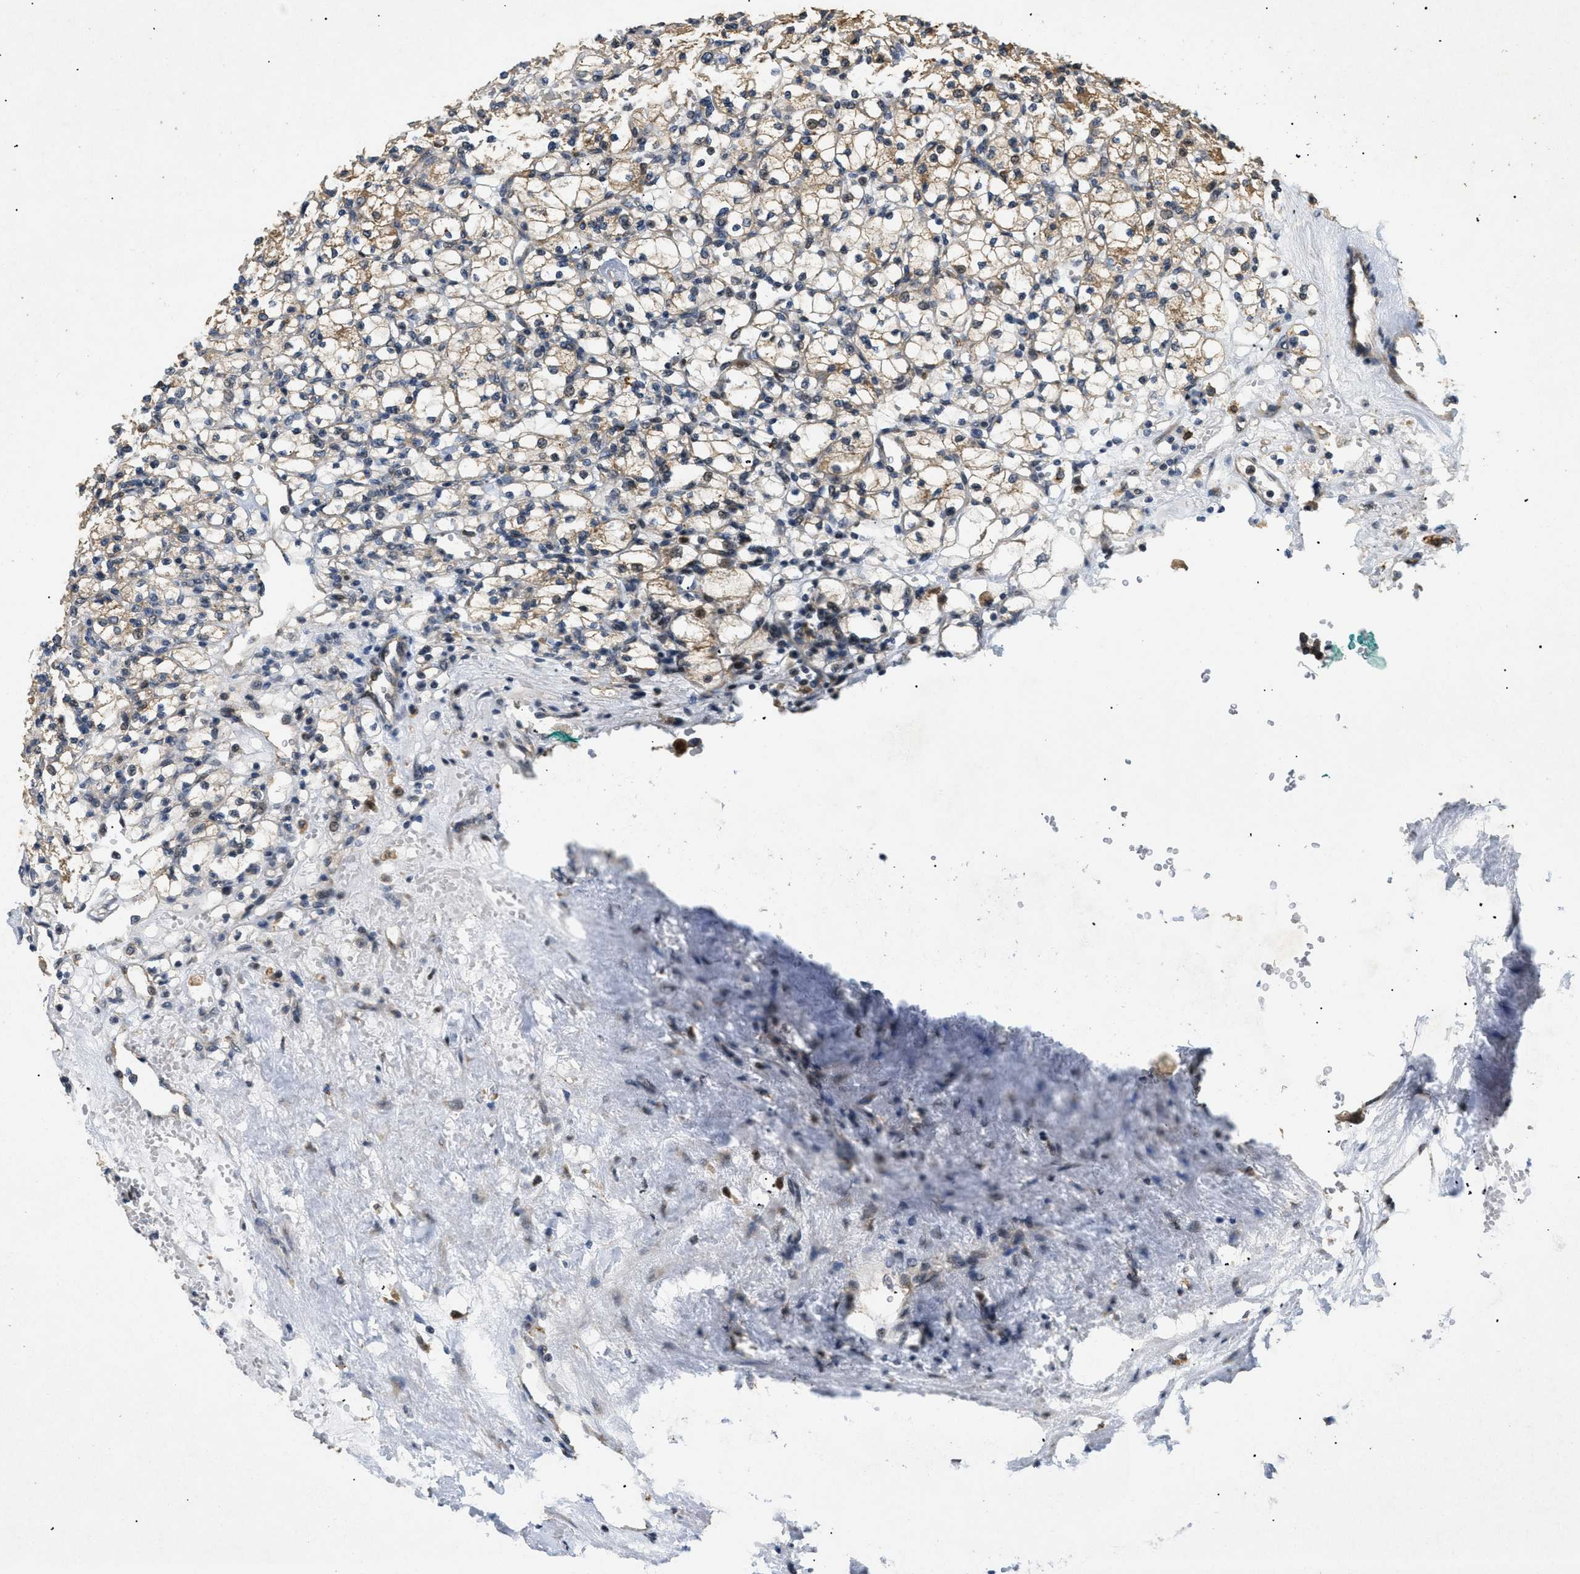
{"staining": {"intensity": "weak", "quantity": "<25%", "location": "cytoplasmic/membranous"}, "tissue": "renal cancer", "cell_type": "Tumor cells", "image_type": "cancer", "snomed": [{"axis": "morphology", "description": "Adenocarcinoma, NOS"}, {"axis": "topography", "description": "Kidney"}], "caption": "An image of renal adenocarcinoma stained for a protein displays no brown staining in tumor cells. (DAB (3,3'-diaminobenzidine) IHC, high magnification).", "gene": "PDGFB", "patient": {"sex": "female", "age": 83}}